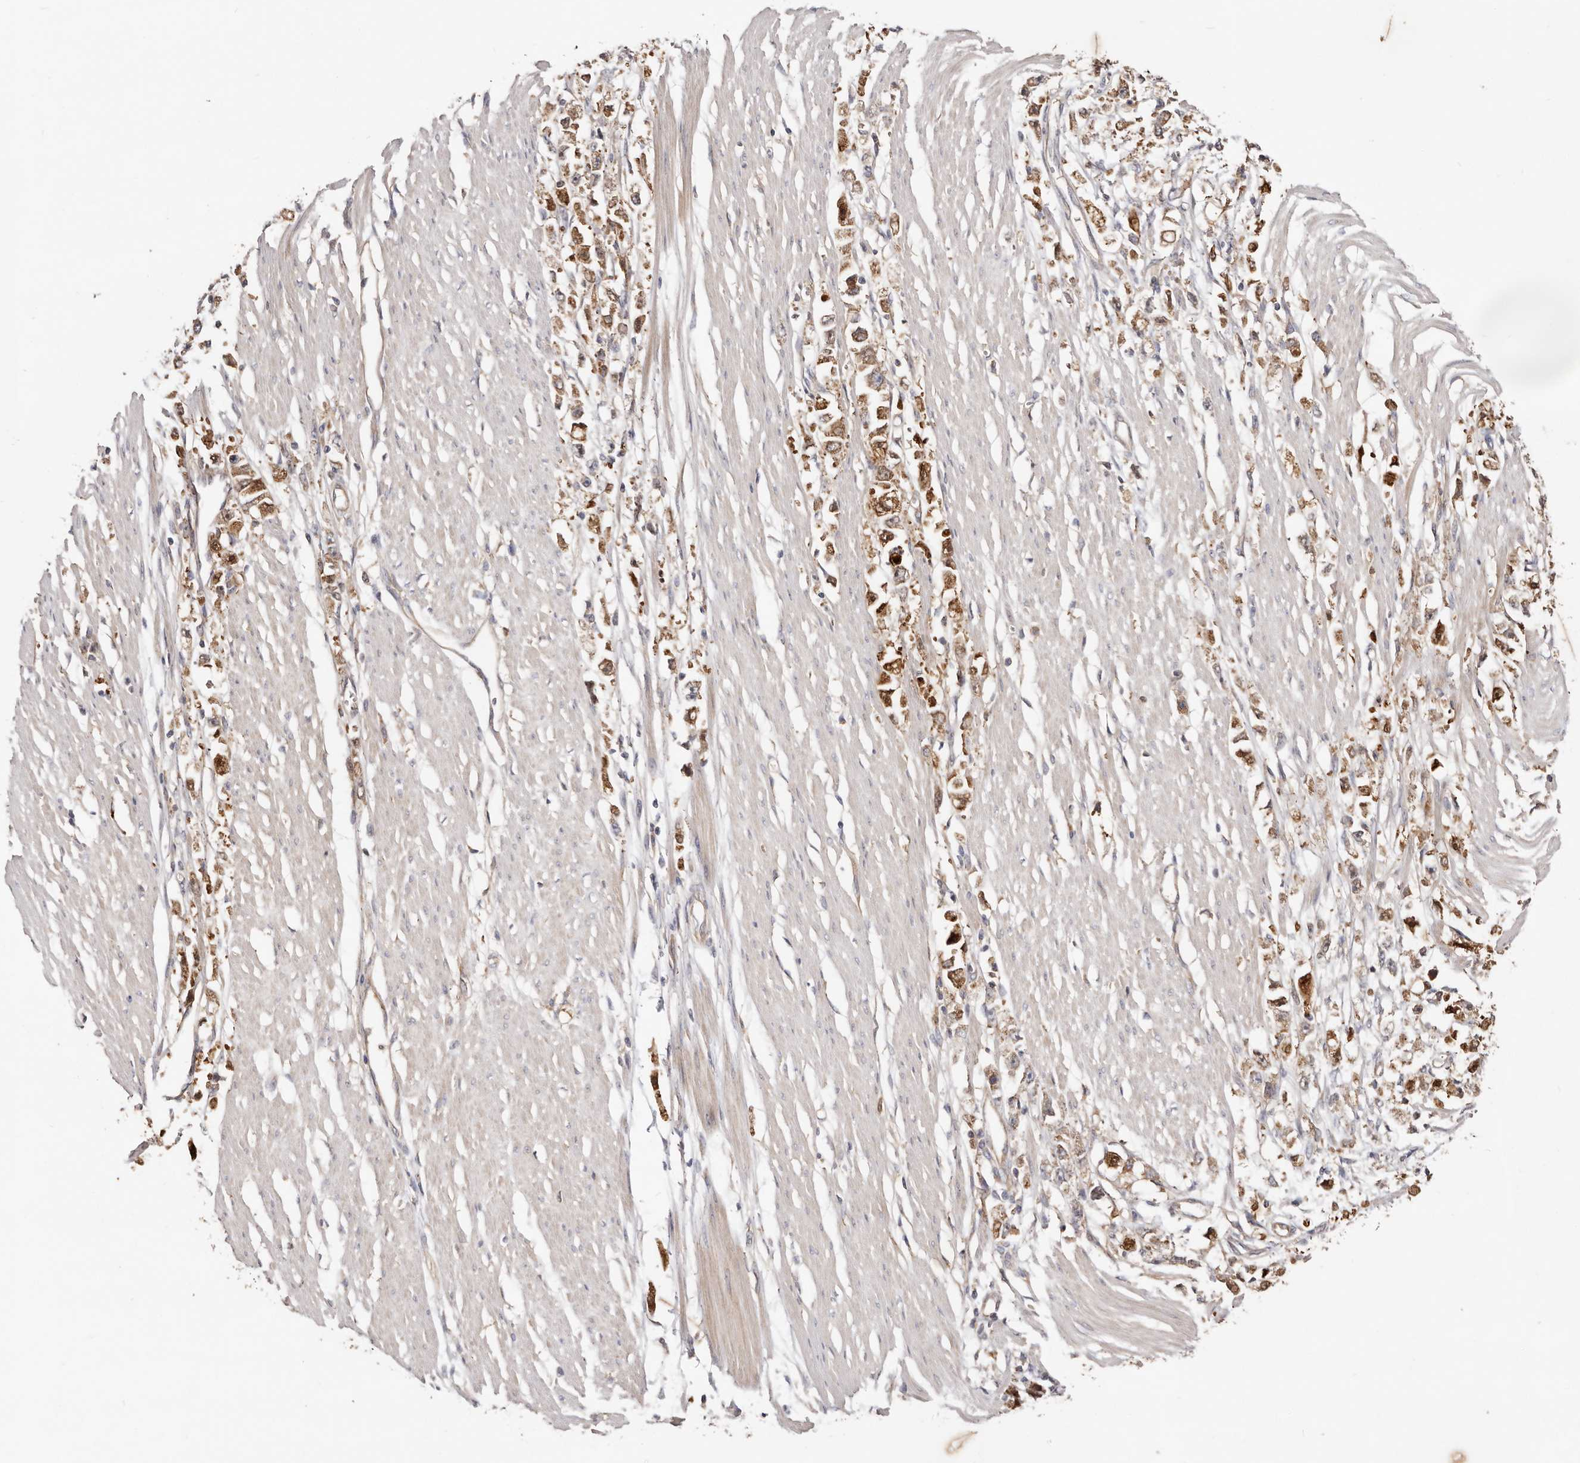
{"staining": {"intensity": "moderate", "quantity": ">75%", "location": "cytoplasmic/membranous"}, "tissue": "stomach cancer", "cell_type": "Tumor cells", "image_type": "cancer", "snomed": [{"axis": "morphology", "description": "Adenocarcinoma, NOS"}, {"axis": "topography", "description": "Stomach"}], "caption": "Tumor cells display moderate cytoplasmic/membranous positivity in about >75% of cells in stomach cancer (adenocarcinoma). (IHC, brightfield microscopy, high magnification).", "gene": "LRRC25", "patient": {"sex": "female", "age": 59}}